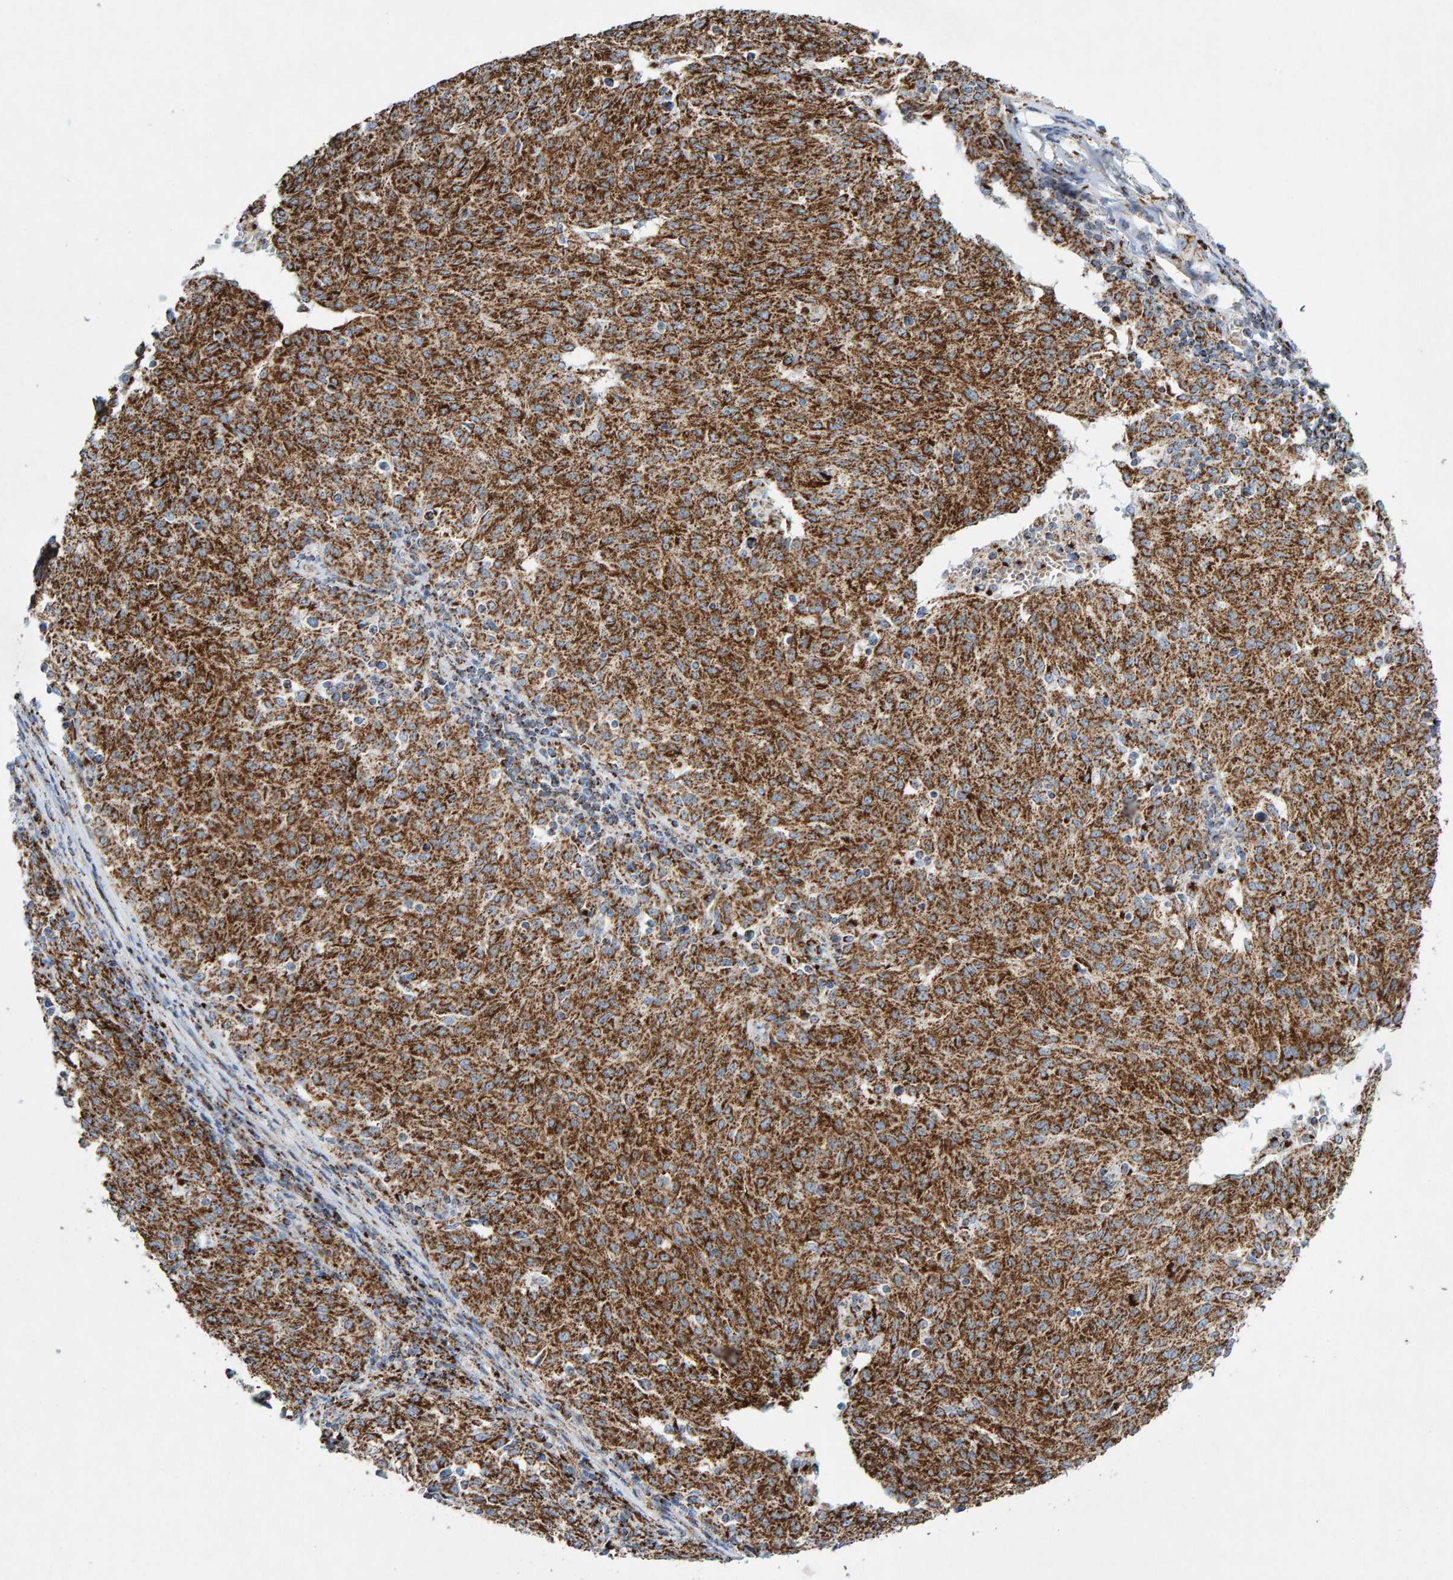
{"staining": {"intensity": "strong", "quantity": ">75%", "location": "cytoplasmic/membranous"}, "tissue": "melanoma", "cell_type": "Tumor cells", "image_type": "cancer", "snomed": [{"axis": "morphology", "description": "Malignant melanoma, NOS"}, {"axis": "topography", "description": "Skin"}], "caption": "This histopathology image displays melanoma stained with immunohistochemistry (IHC) to label a protein in brown. The cytoplasmic/membranous of tumor cells show strong positivity for the protein. Nuclei are counter-stained blue.", "gene": "GGTA1", "patient": {"sex": "female", "age": 72}}